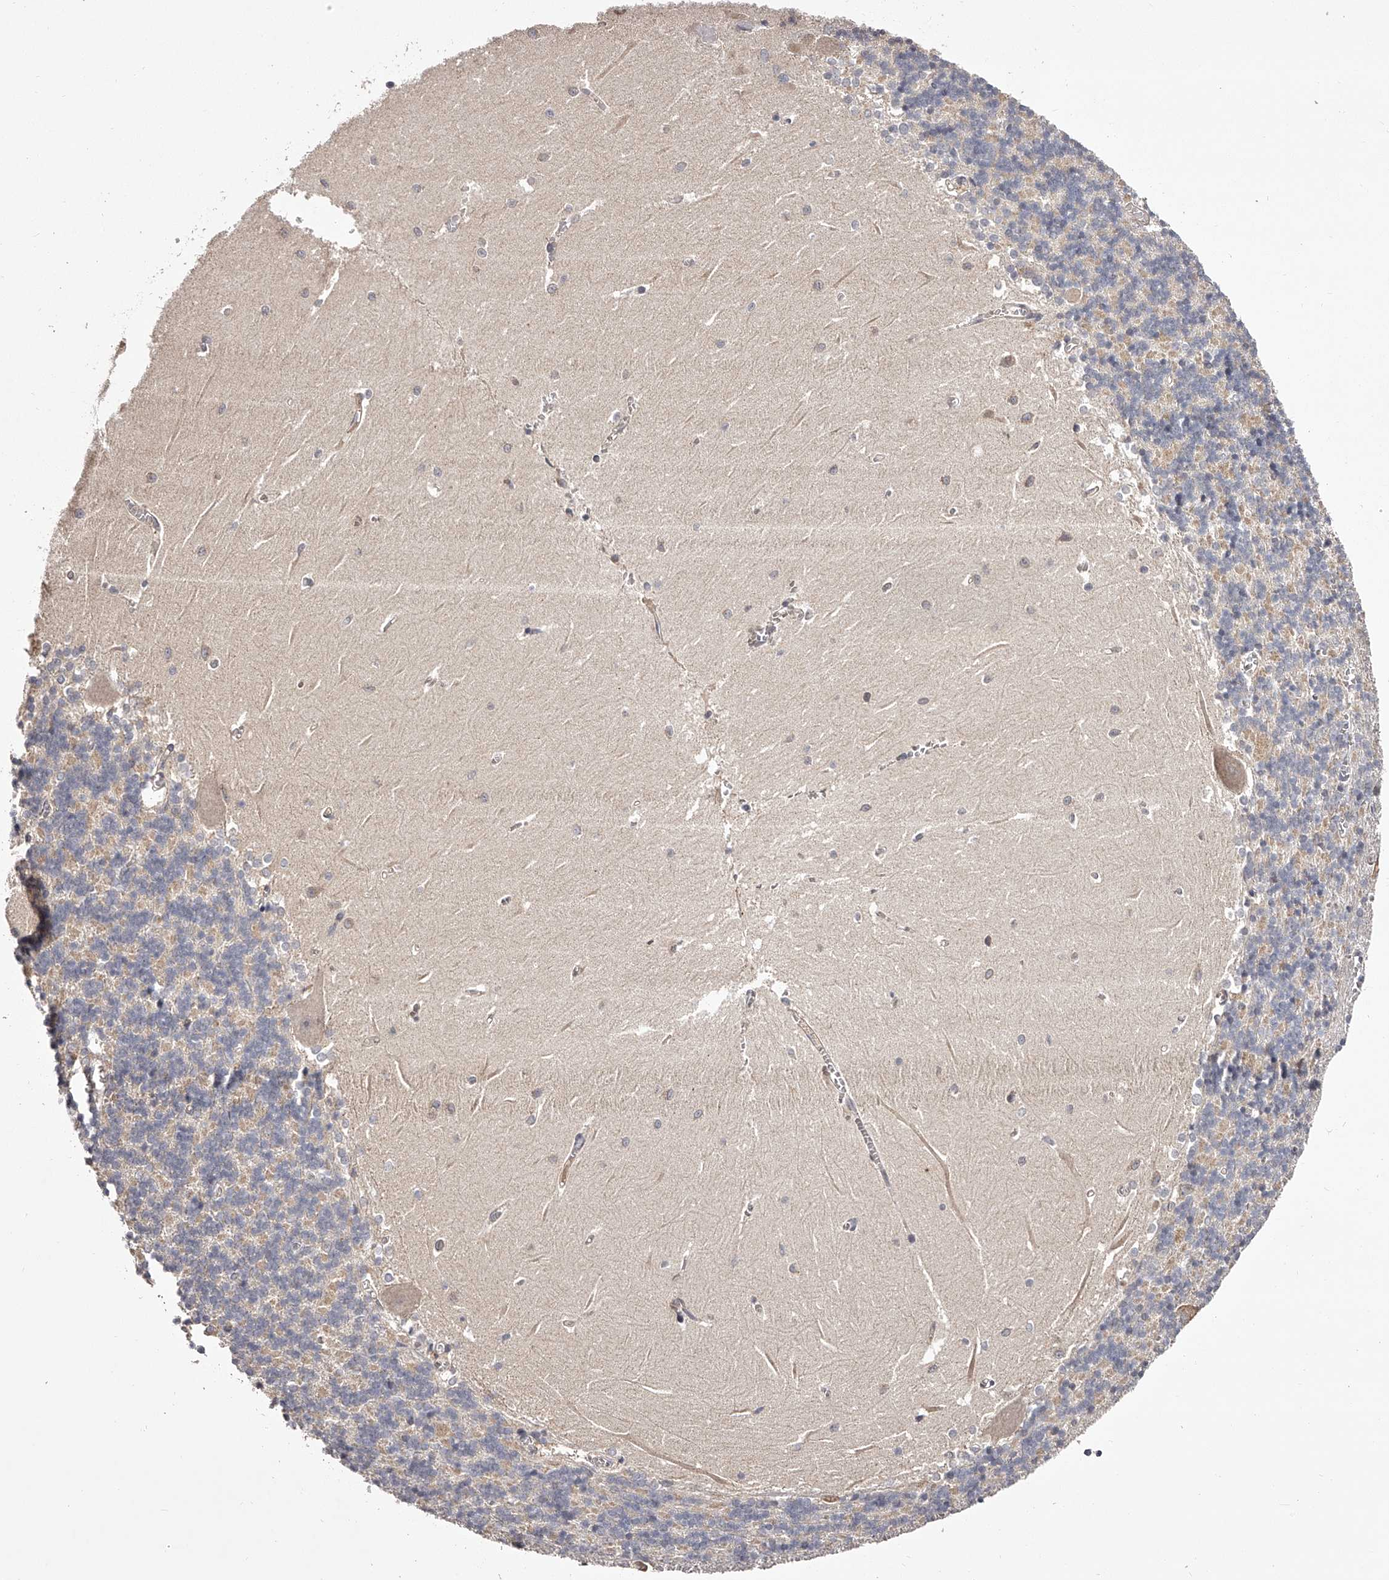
{"staining": {"intensity": "weak", "quantity": "25%-75%", "location": "cytoplasmic/membranous"}, "tissue": "cerebellum", "cell_type": "Cells in granular layer", "image_type": "normal", "snomed": [{"axis": "morphology", "description": "Normal tissue, NOS"}, {"axis": "topography", "description": "Cerebellum"}], "caption": "Immunohistochemistry (IHC) staining of normal cerebellum, which displays low levels of weak cytoplasmic/membranous staining in about 25%-75% of cells in granular layer indicating weak cytoplasmic/membranous protein positivity. The staining was performed using DAB (brown) for protein detection and nuclei were counterstained in hematoxylin (blue).", "gene": "ODF2L", "patient": {"sex": "male", "age": 37}}